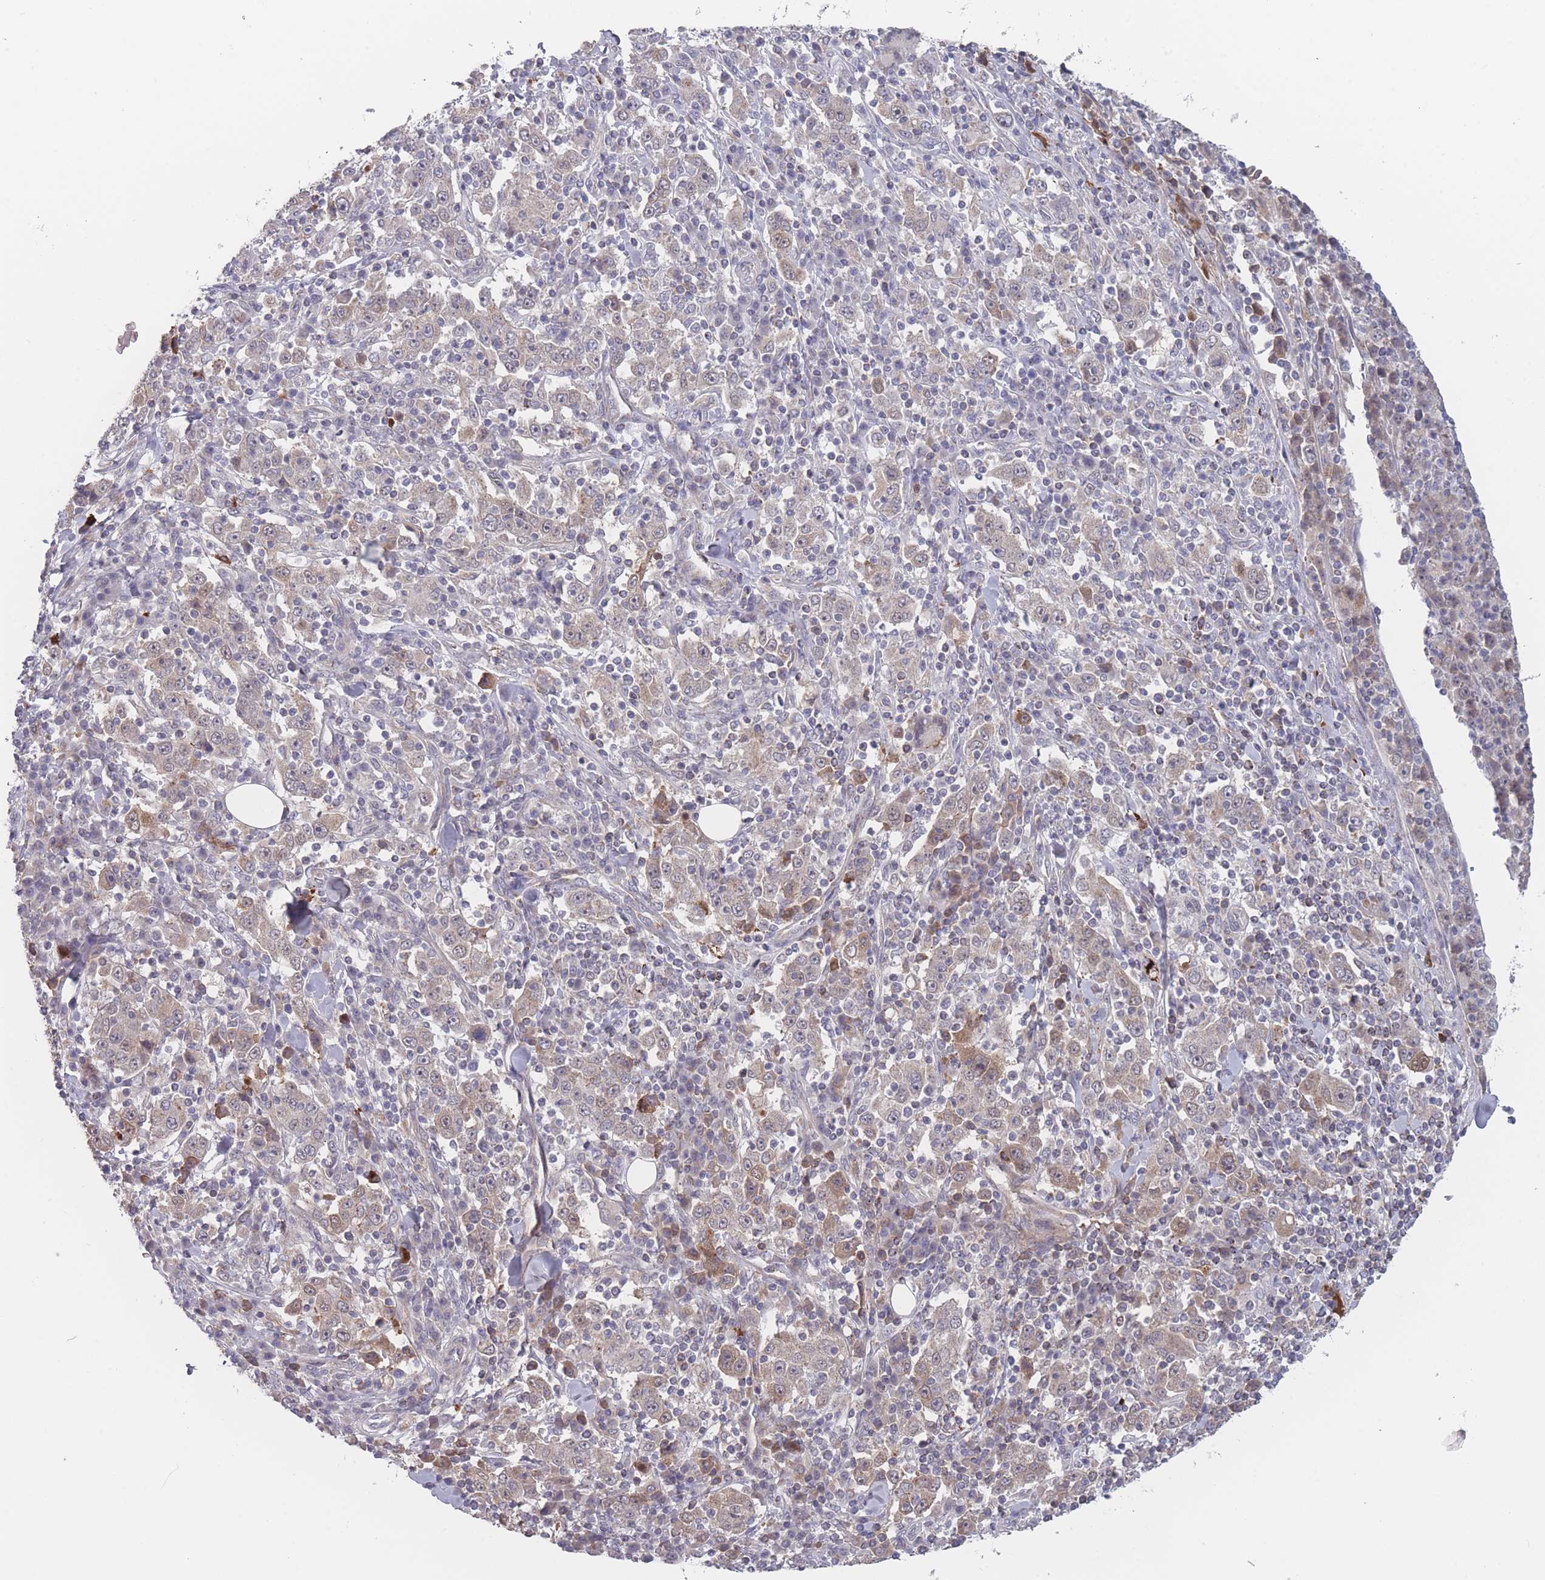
{"staining": {"intensity": "weak", "quantity": "<25%", "location": "cytoplasmic/membranous"}, "tissue": "stomach cancer", "cell_type": "Tumor cells", "image_type": "cancer", "snomed": [{"axis": "morphology", "description": "Normal tissue, NOS"}, {"axis": "morphology", "description": "Adenocarcinoma, NOS"}, {"axis": "topography", "description": "Stomach, upper"}, {"axis": "topography", "description": "Stomach"}], "caption": "Protein analysis of adenocarcinoma (stomach) displays no significant positivity in tumor cells.", "gene": "TMEM232", "patient": {"sex": "male", "age": 59}}